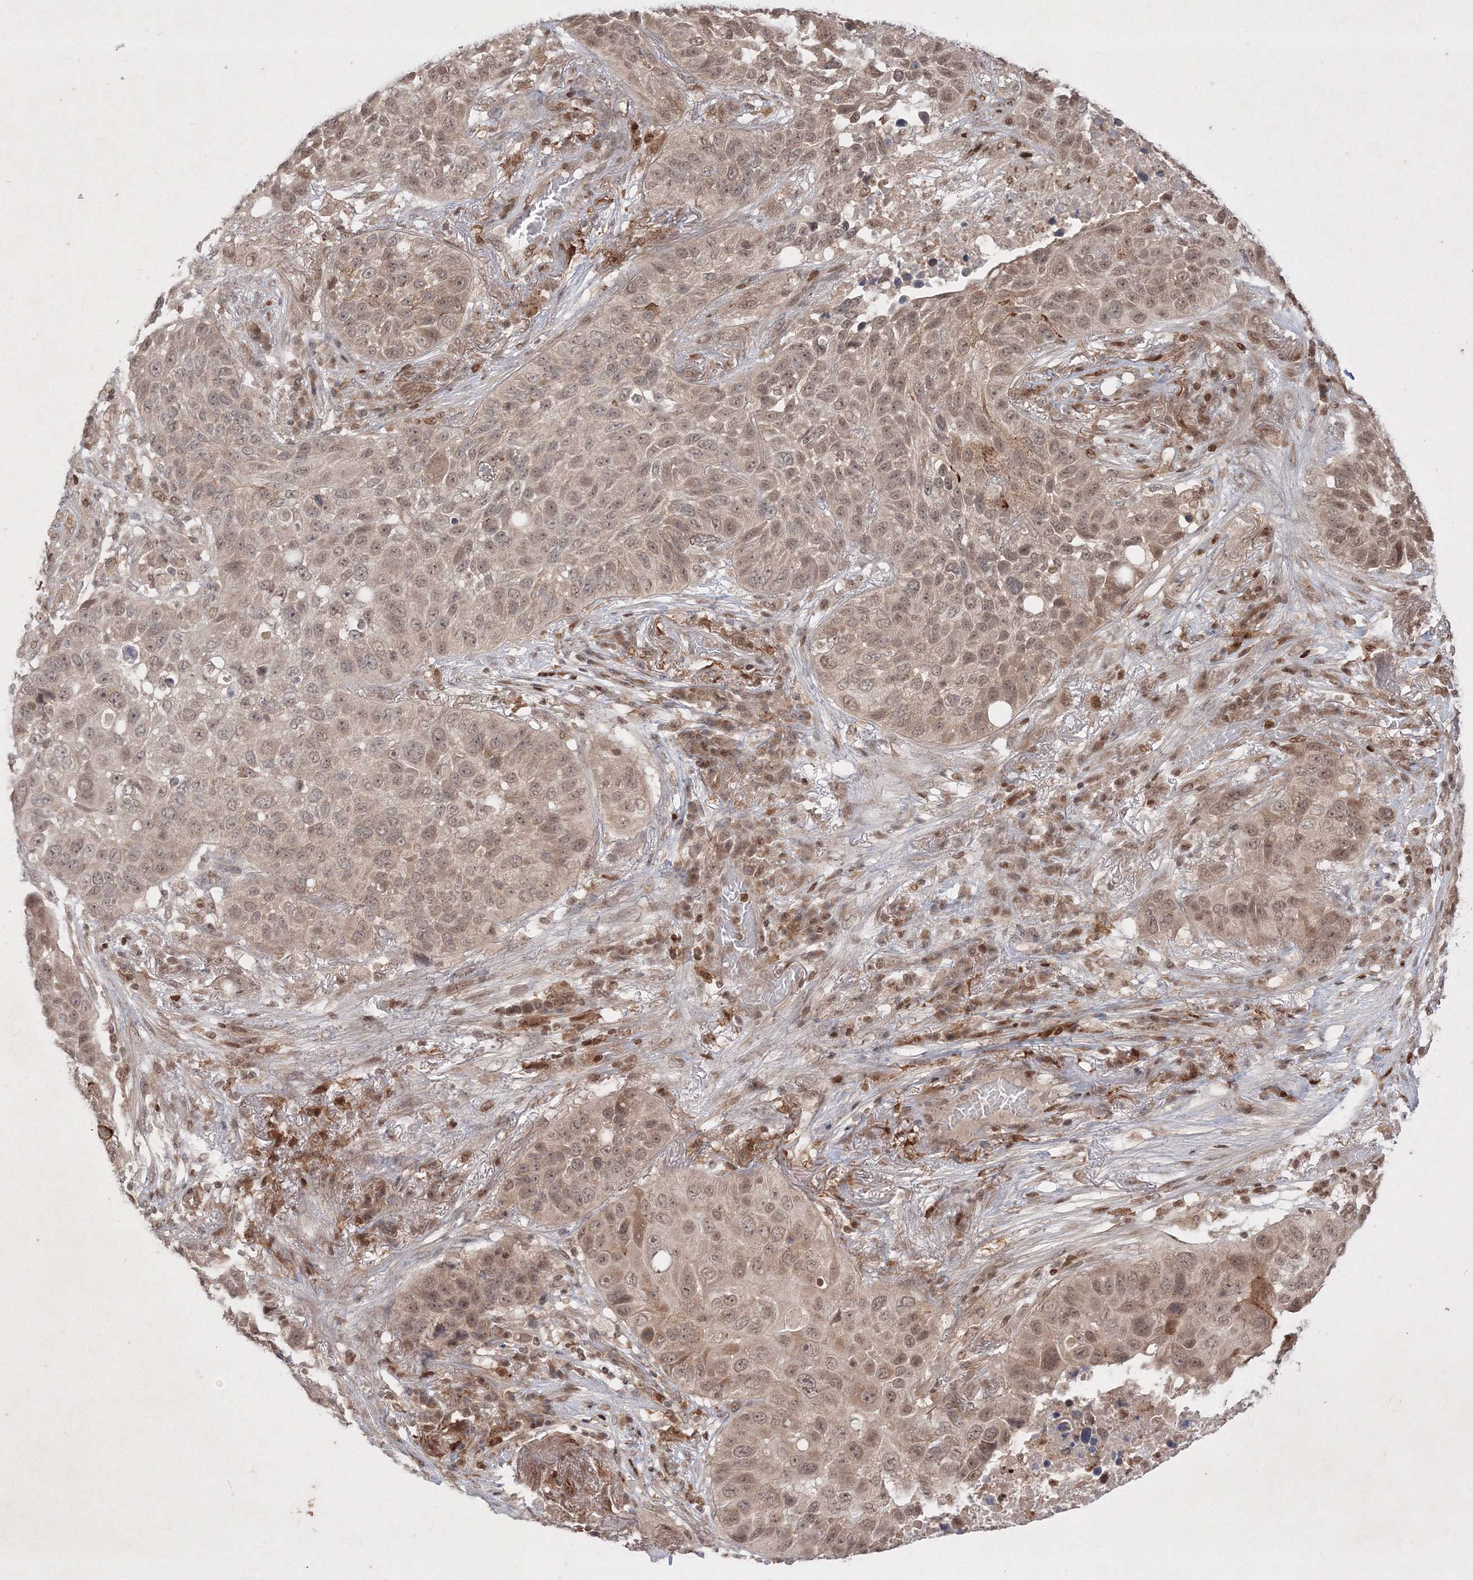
{"staining": {"intensity": "weak", "quantity": ">75%", "location": "nuclear"}, "tissue": "lung cancer", "cell_type": "Tumor cells", "image_type": "cancer", "snomed": [{"axis": "morphology", "description": "Squamous cell carcinoma, NOS"}, {"axis": "topography", "description": "Lung"}], "caption": "Squamous cell carcinoma (lung) tissue exhibits weak nuclear expression in approximately >75% of tumor cells, visualized by immunohistochemistry.", "gene": "TAB1", "patient": {"sex": "male", "age": 57}}